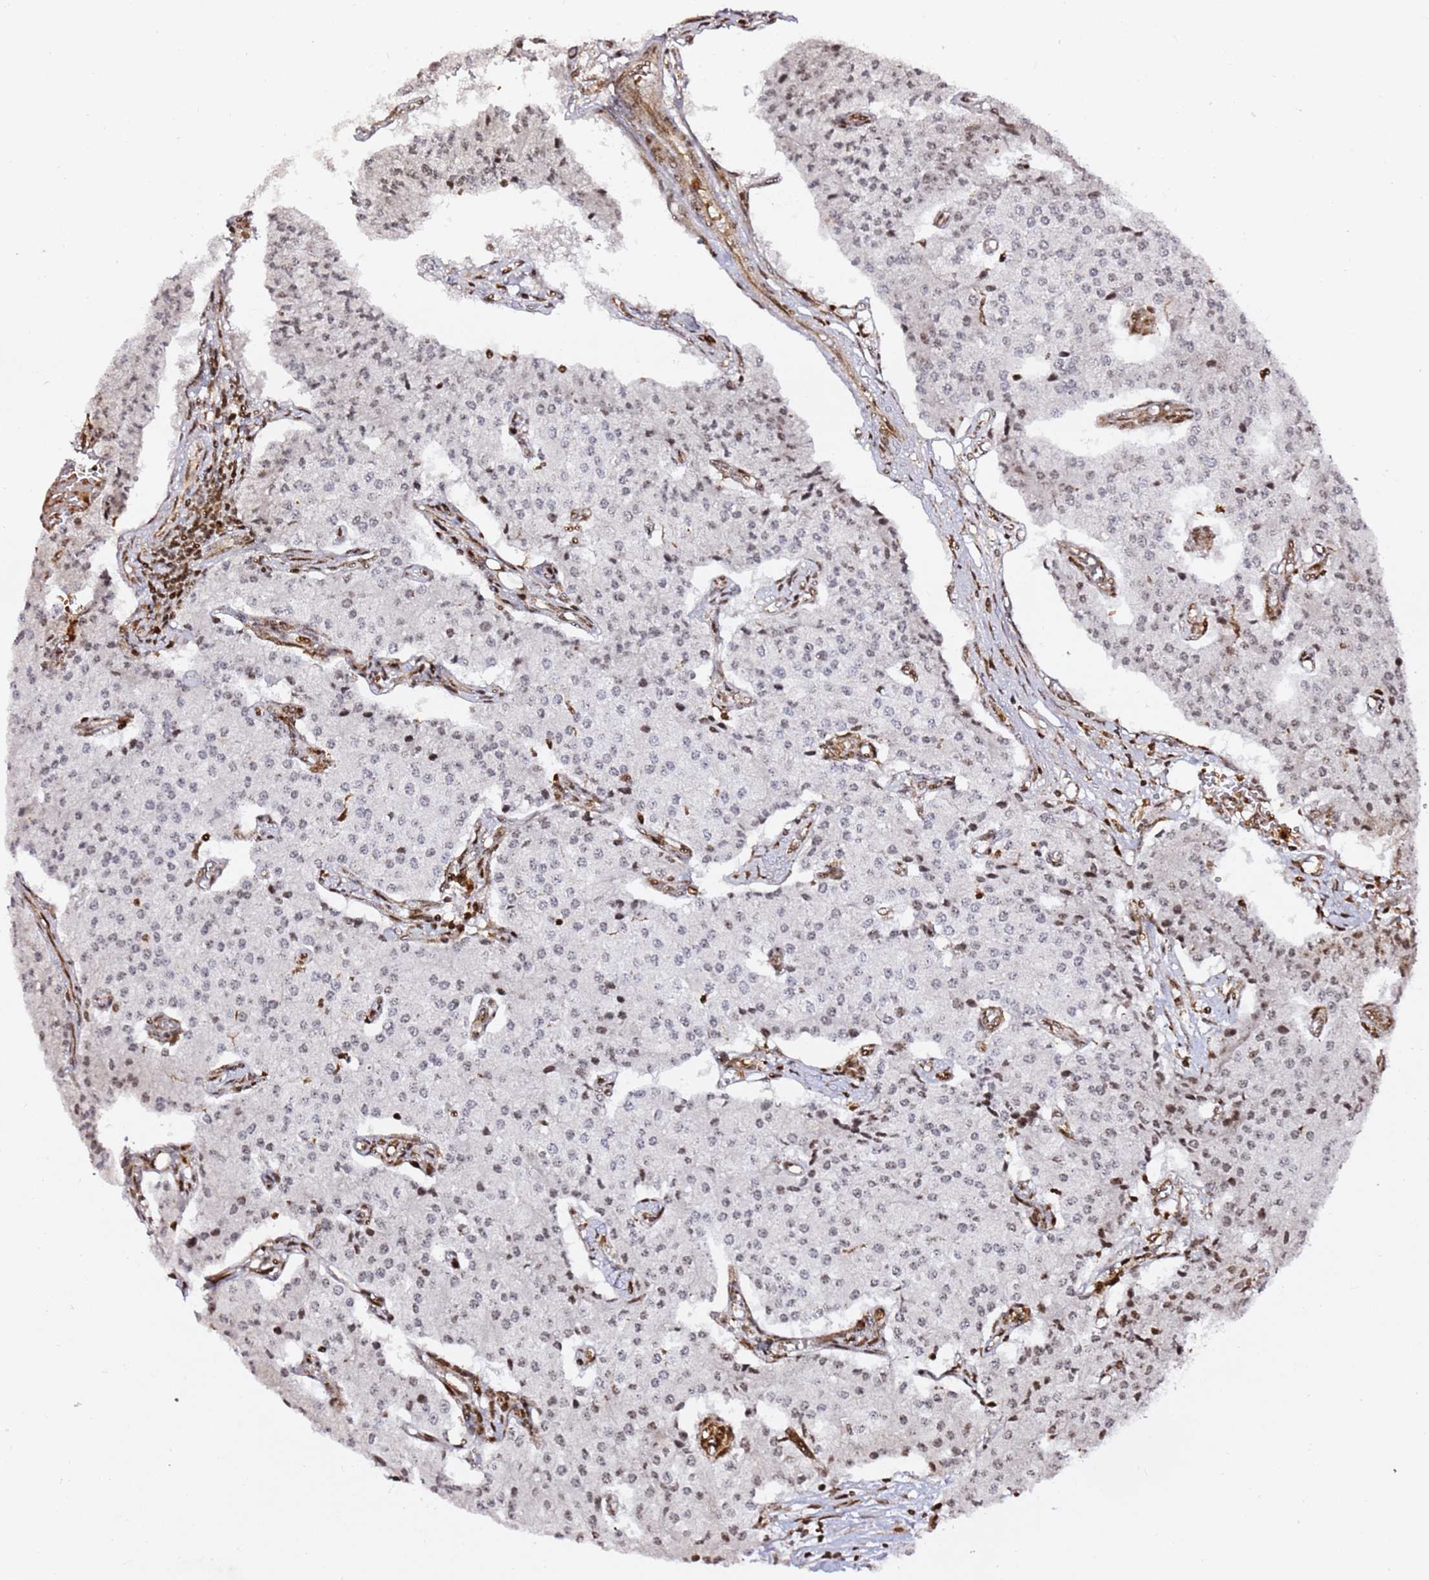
{"staining": {"intensity": "negative", "quantity": "none", "location": "none"}, "tissue": "carcinoid", "cell_type": "Tumor cells", "image_type": "cancer", "snomed": [{"axis": "morphology", "description": "Carcinoid, malignant, NOS"}, {"axis": "topography", "description": "Colon"}], "caption": "Human malignant carcinoid stained for a protein using IHC displays no positivity in tumor cells.", "gene": "GBP2", "patient": {"sex": "female", "age": 52}}